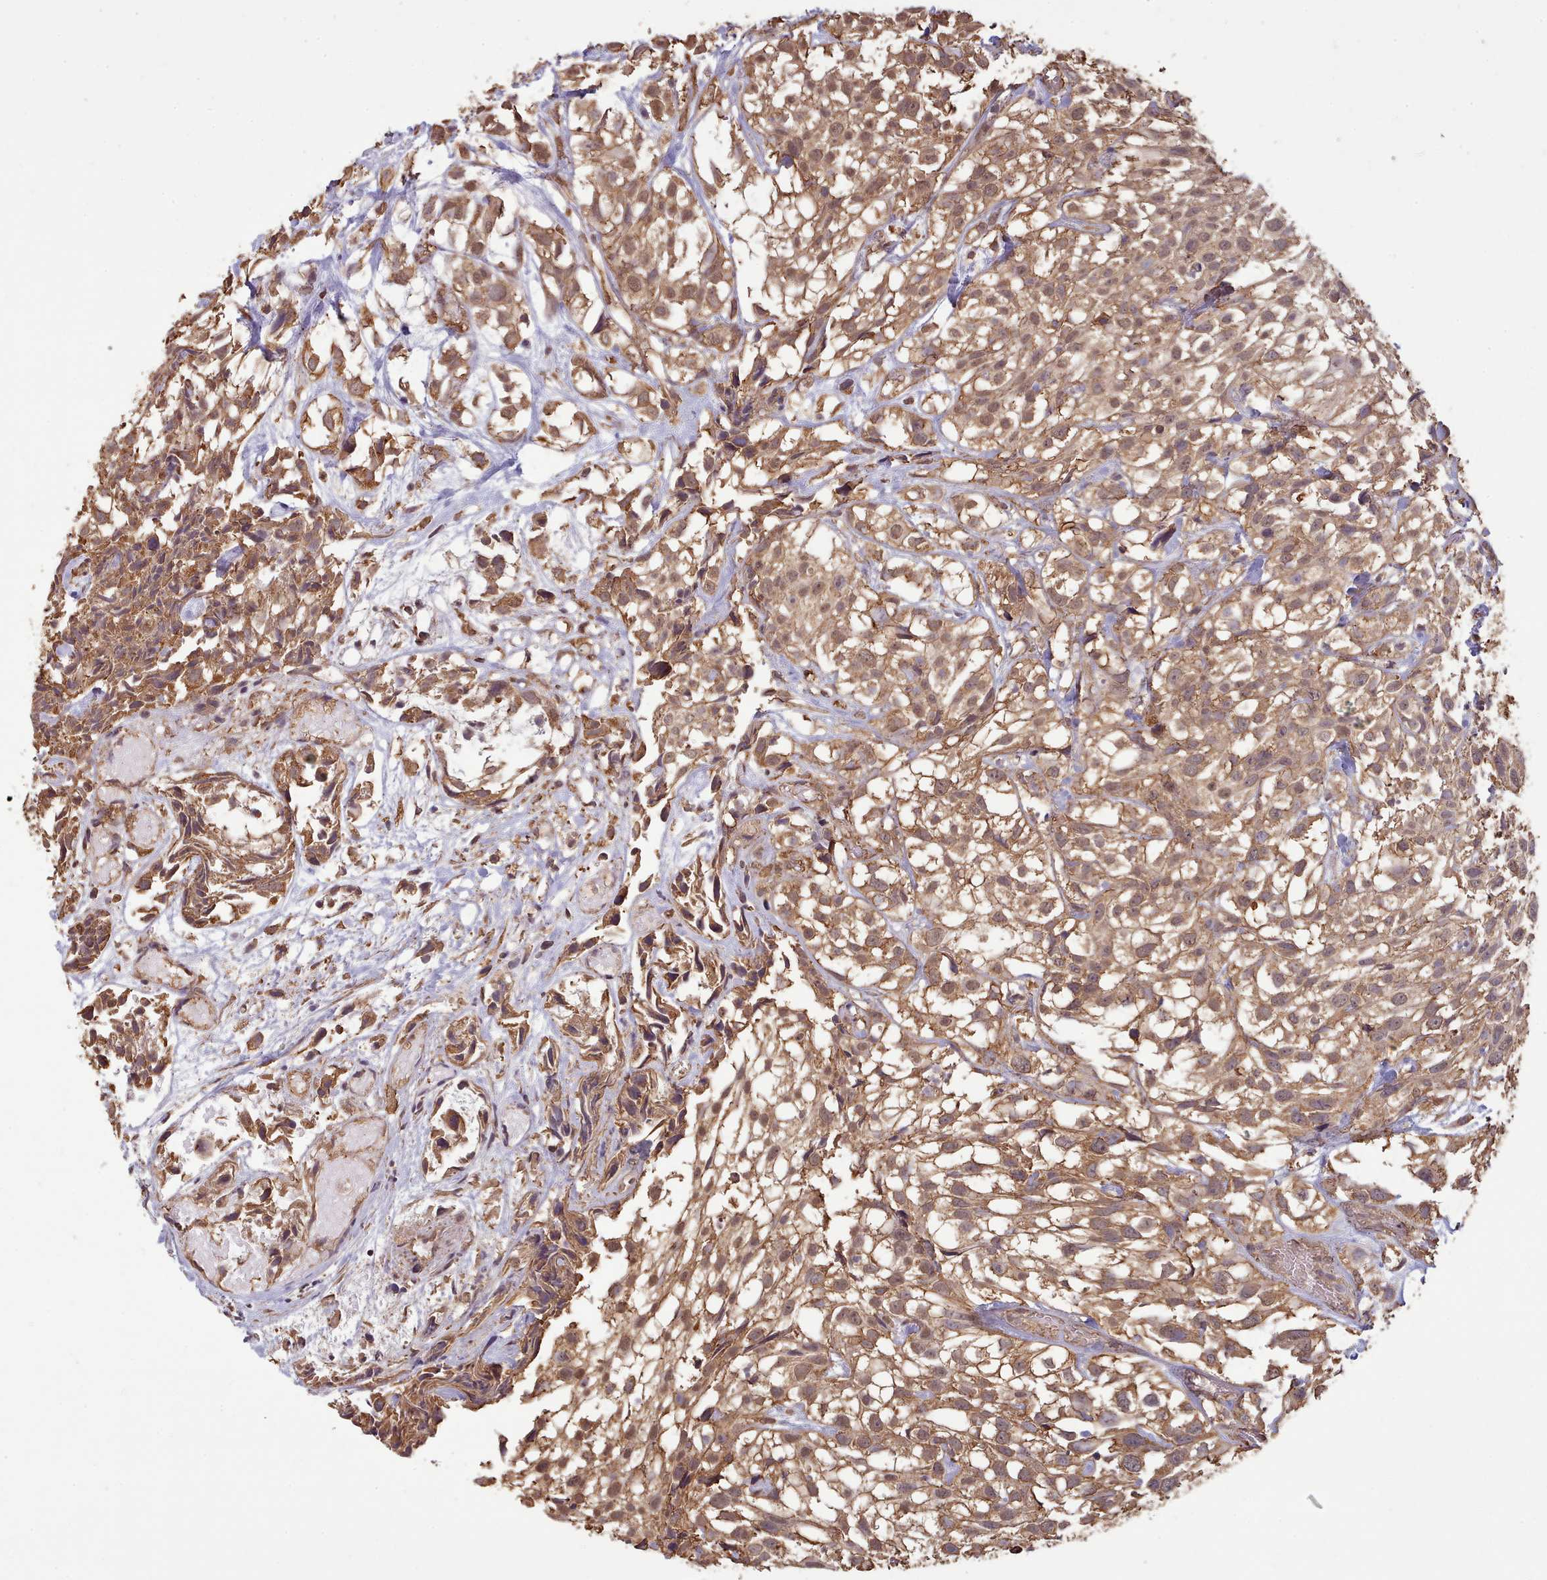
{"staining": {"intensity": "moderate", "quantity": ">75%", "location": "cytoplasmic/membranous,nuclear"}, "tissue": "urothelial cancer", "cell_type": "Tumor cells", "image_type": "cancer", "snomed": [{"axis": "morphology", "description": "Urothelial carcinoma, High grade"}, {"axis": "topography", "description": "Urinary bladder"}], "caption": "Protein analysis of urothelial carcinoma (high-grade) tissue demonstrates moderate cytoplasmic/membranous and nuclear staining in about >75% of tumor cells. The staining is performed using DAB (3,3'-diaminobenzidine) brown chromogen to label protein expression. The nuclei are counter-stained blue using hematoxylin.", "gene": "METRN", "patient": {"sex": "male", "age": 56}}